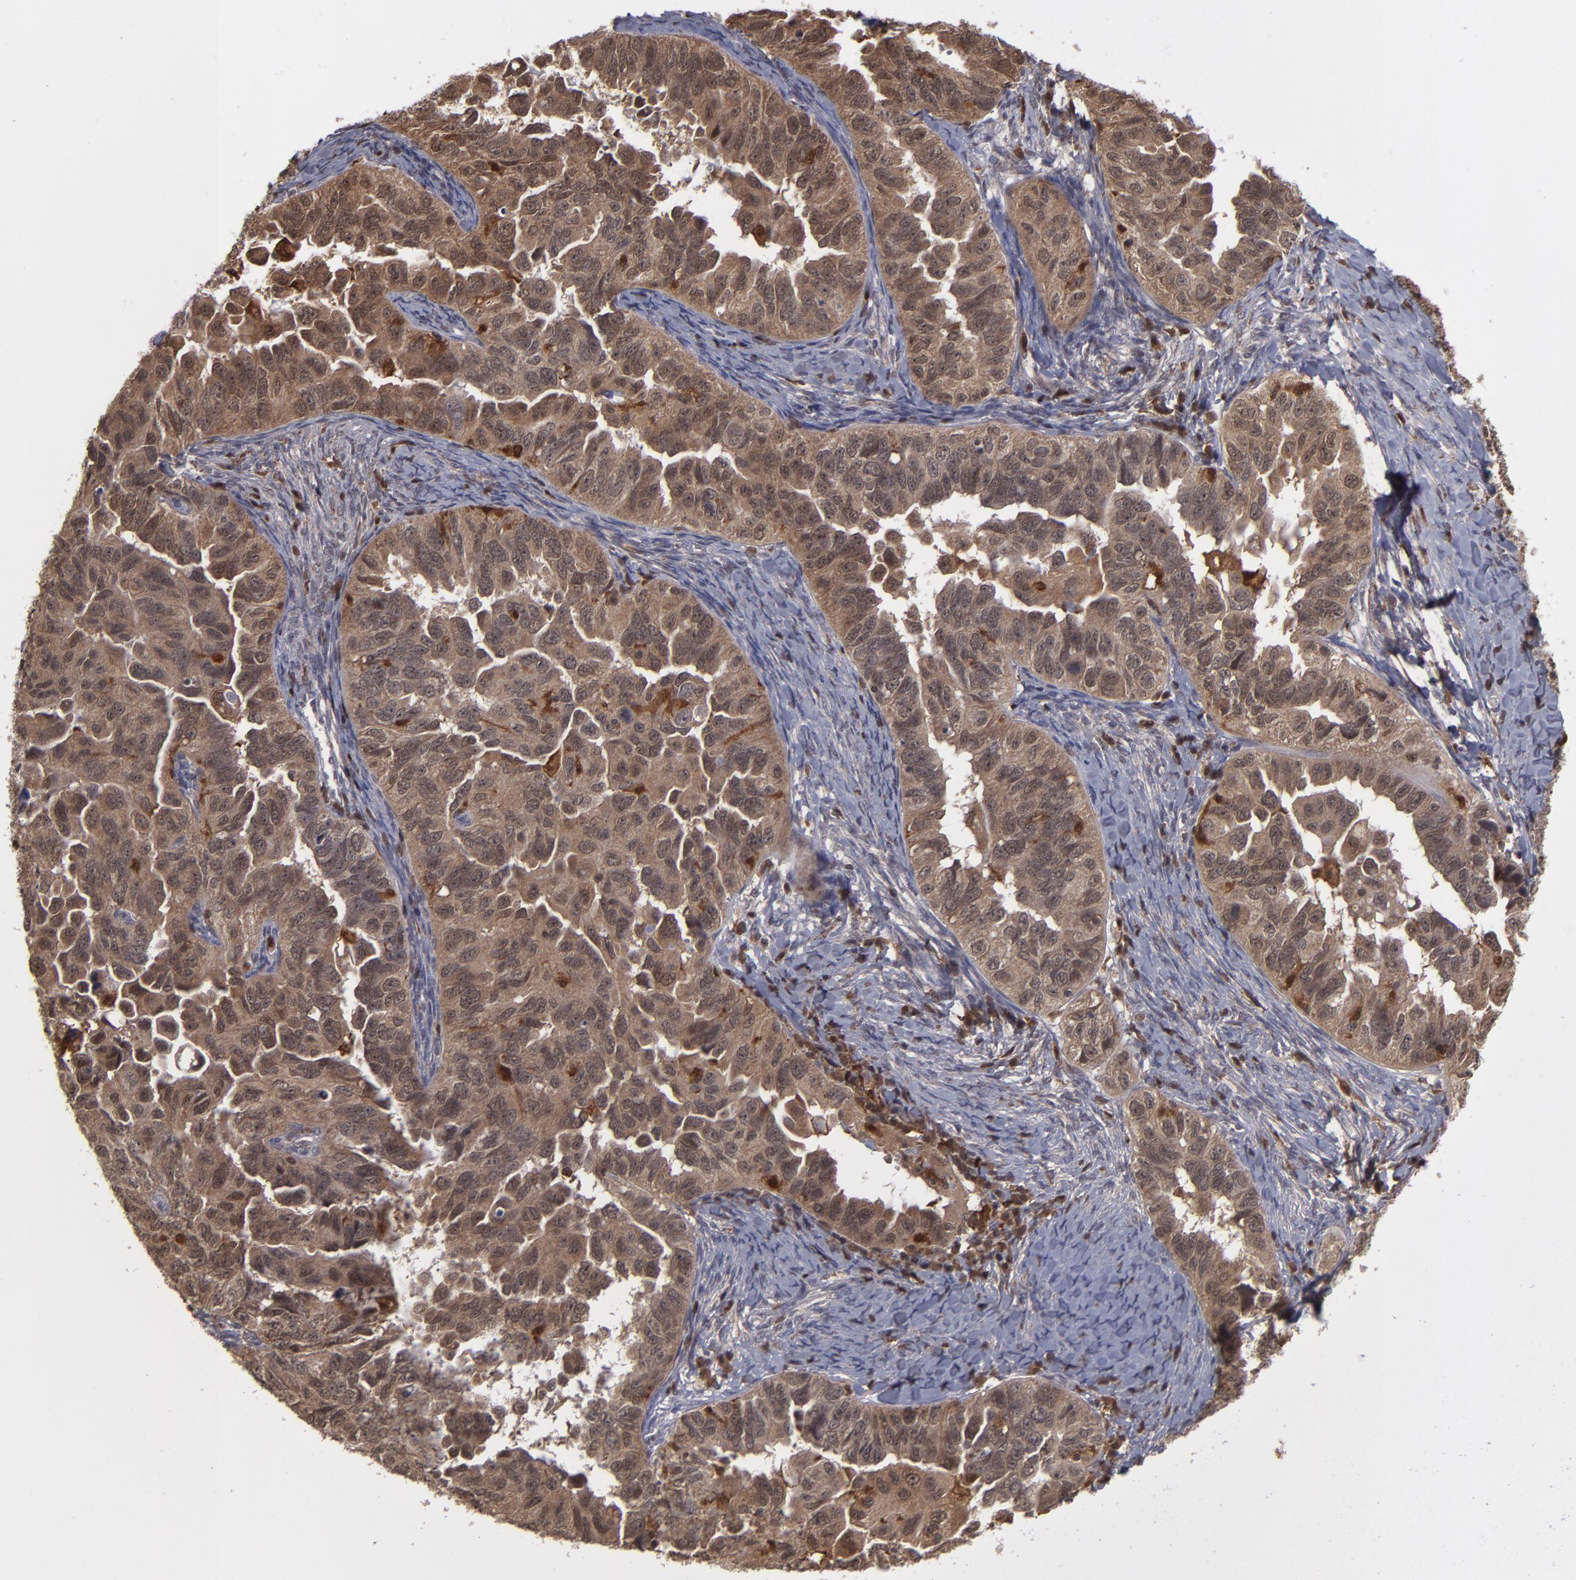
{"staining": {"intensity": "moderate", "quantity": ">75%", "location": "cytoplasmic/membranous,nuclear"}, "tissue": "ovarian cancer", "cell_type": "Tumor cells", "image_type": "cancer", "snomed": [{"axis": "morphology", "description": "Cystadenocarcinoma, serous, NOS"}, {"axis": "topography", "description": "Ovary"}], "caption": "An immunohistochemistry (IHC) micrograph of tumor tissue is shown. Protein staining in brown labels moderate cytoplasmic/membranous and nuclear positivity in ovarian cancer (serous cystadenocarcinoma) within tumor cells. (DAB (3,3'-diaminobenzidine) IHC, brown staining for protein, blue staining for nuclei).", "gene": "GRB2", "patient": {"sex": "female", "age": 82}}